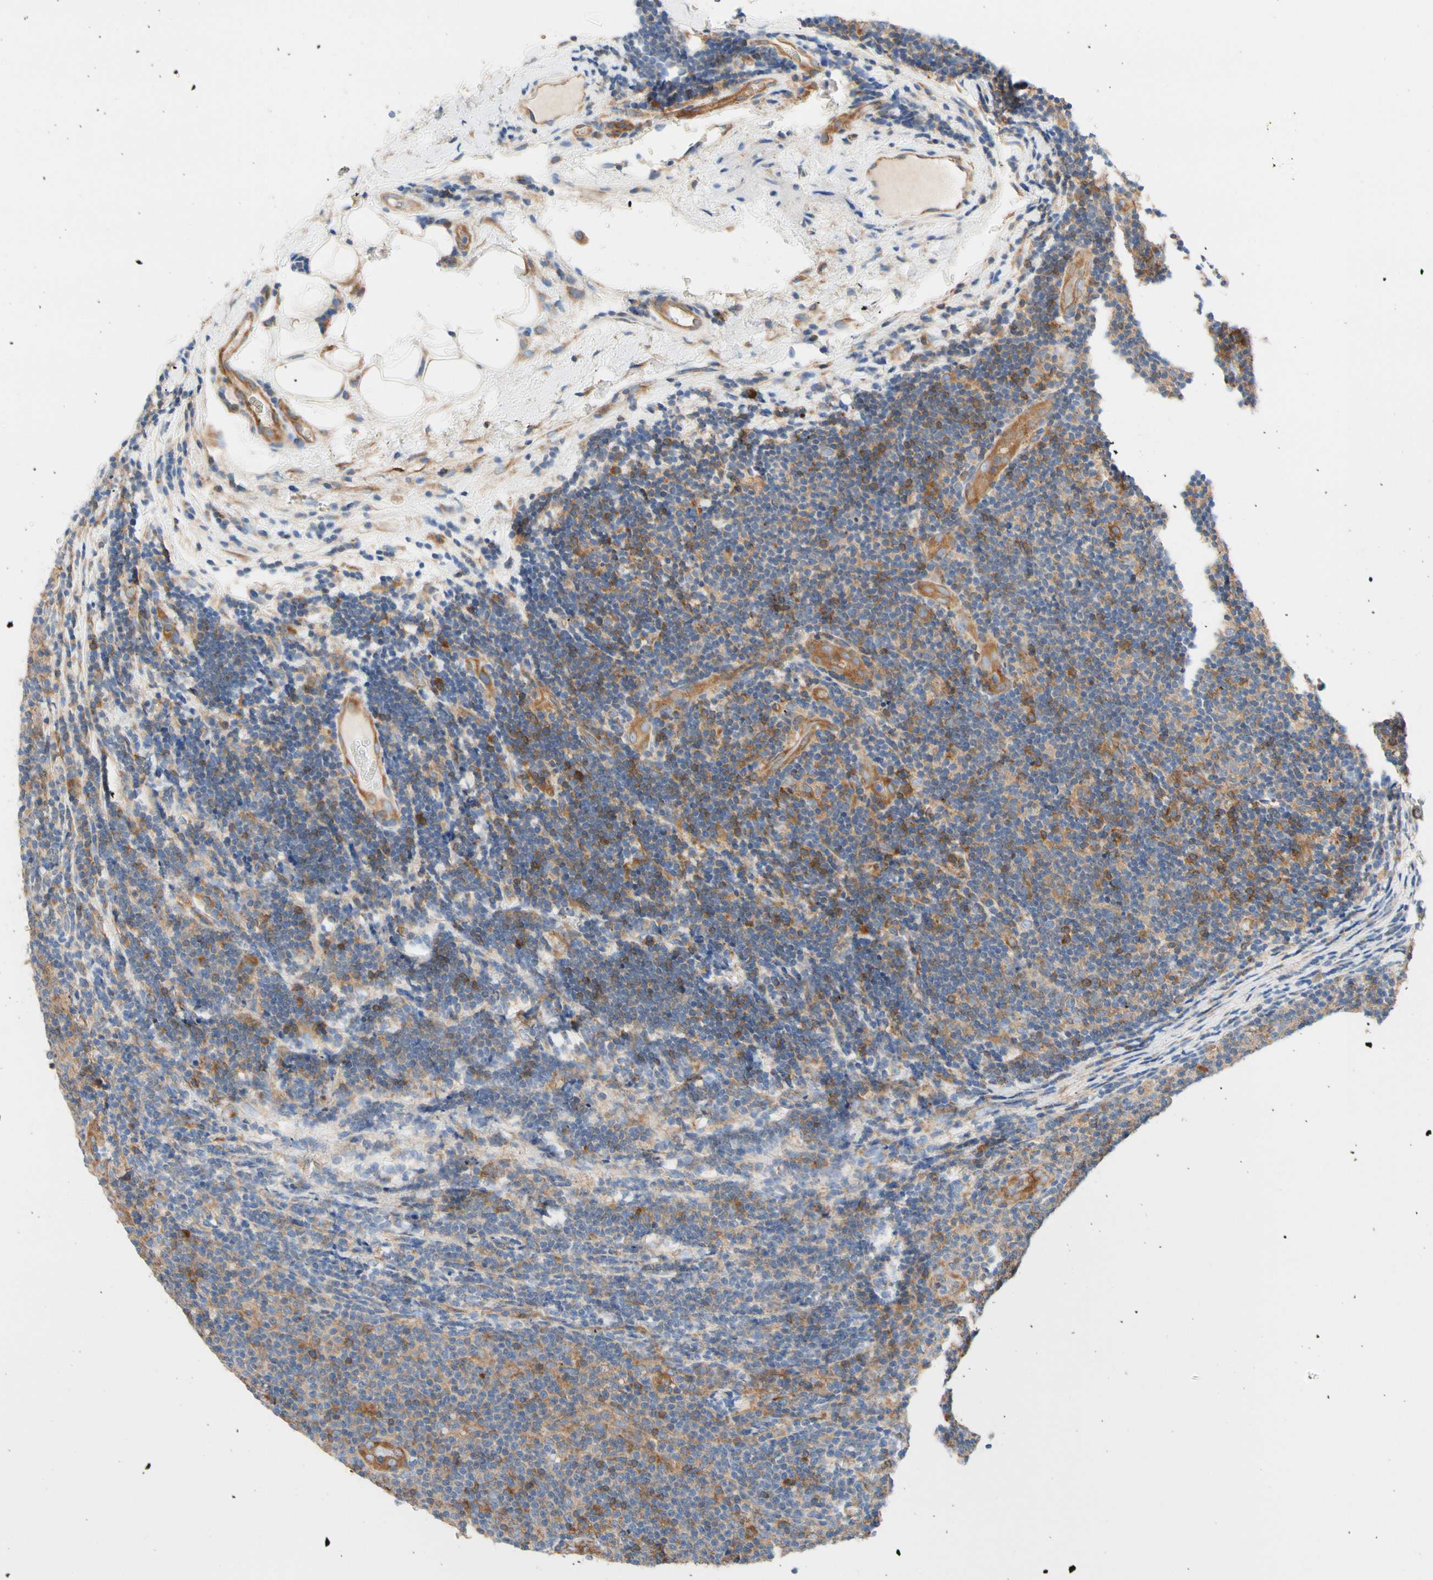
{"staining": {"intensity": "moderate", "quantity": "25%-75%", "location": "cytoplasmic/membranous"}, "tissue": "lymphoma", "cell_type": "Tumor cells", "image_type": "cancer", "snomed": [{"axis": "morphology", "description": "Malignant lymphoma, non-Hodgkin's type, Low grade"}, {"axis": "topography", "description": "Lymph node"}], "caption": "Immunohistochemical staining of lymphoma displays medium levels of moderate cytoplasmic/membranous protein expression in about 25%-75% of tumor cells.", "gene": "GPHN", "patient": {"sex": "male", "age": 83}}